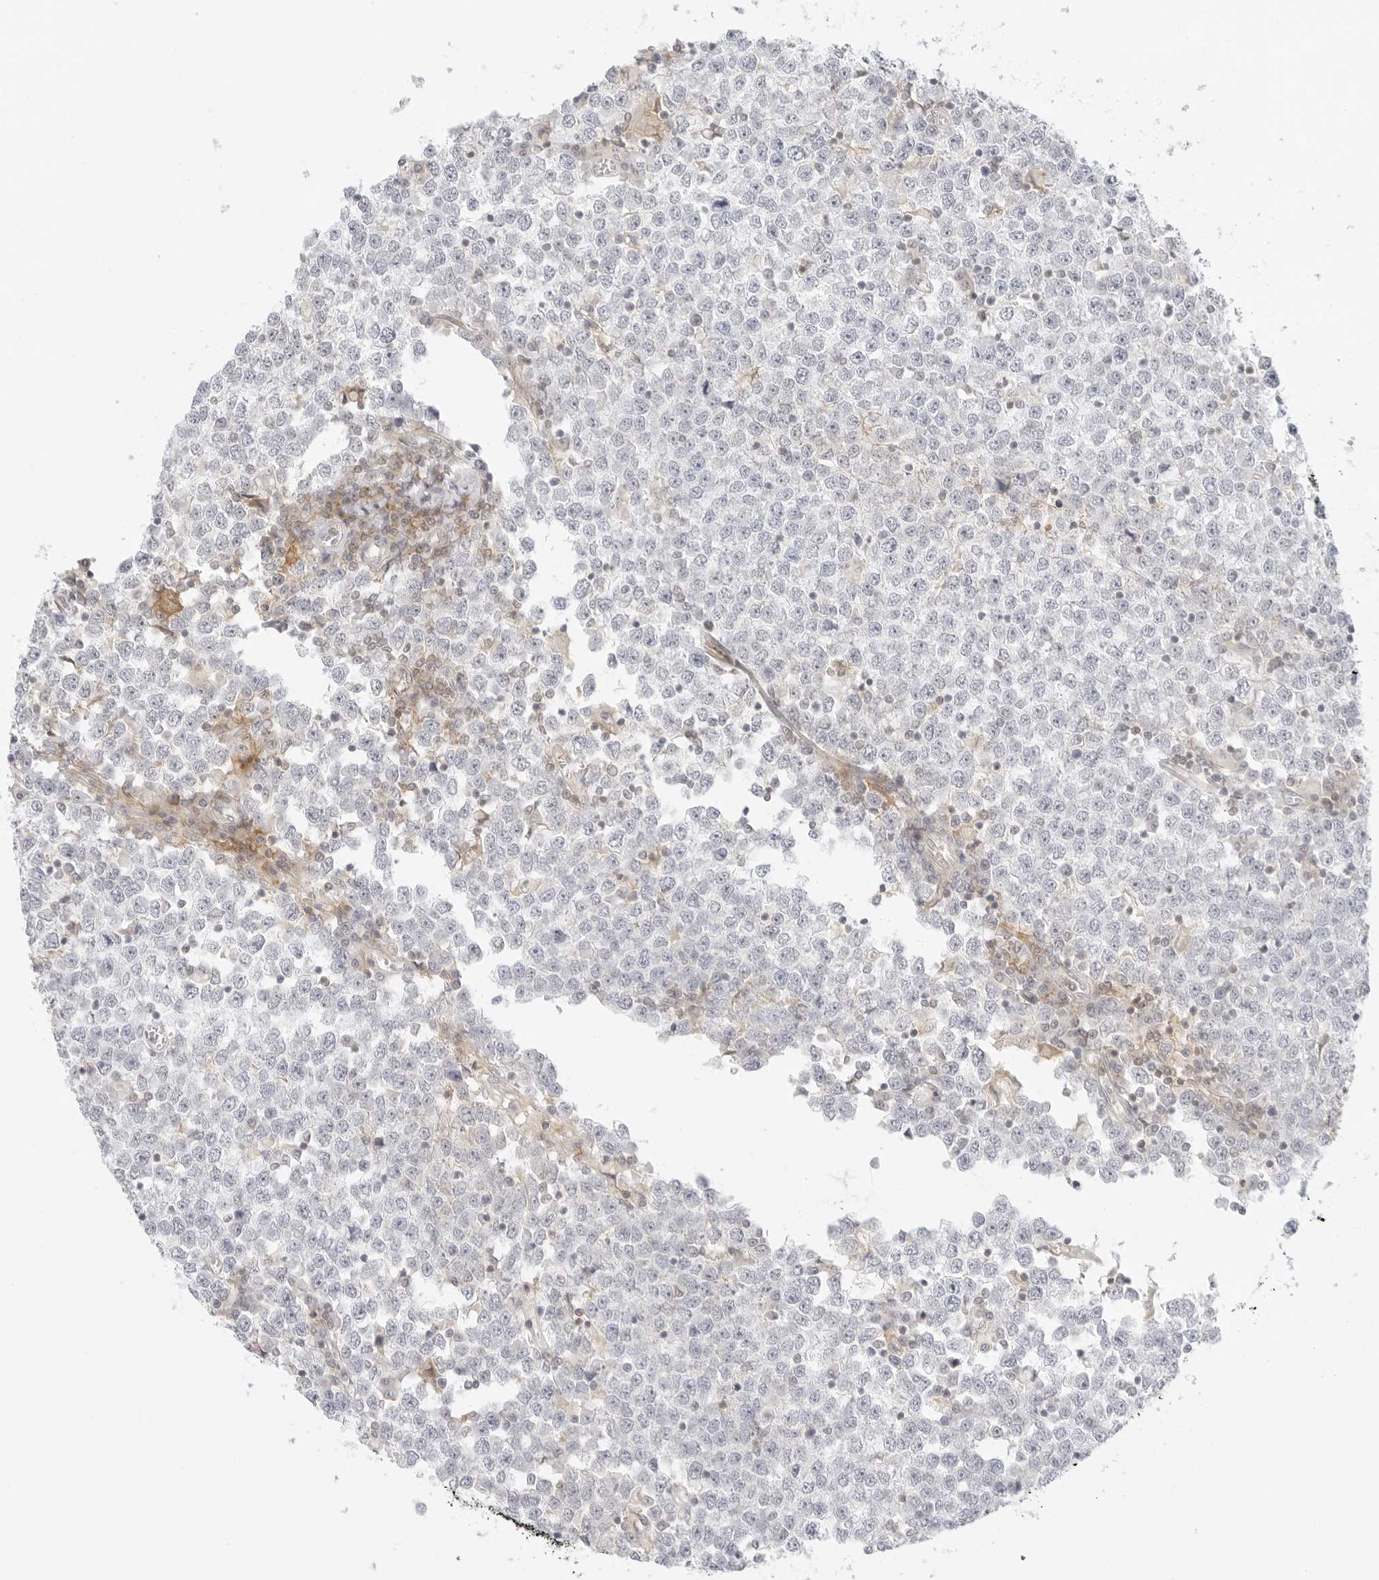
{"staining": {"intensity": "negative", "quantity": "none", "location": "none"}, "tissue": "testis cancer", "cell_type": "Tumor cells", "image_type": "cancer", "snomed": [{"axis": "morphology", "description": "Seminoma, NOS"}, {"axis": "topography", "description": "Testis"}], "caption": "Tumor cells show no significant protein expression in testis seminoma. (DAB (3,3'-diaminobenzidine) immunohistochemistry (IHC), high magnification).", "gene": "TNFRSF14", "patient": {"sex": "male", "age": 65}}